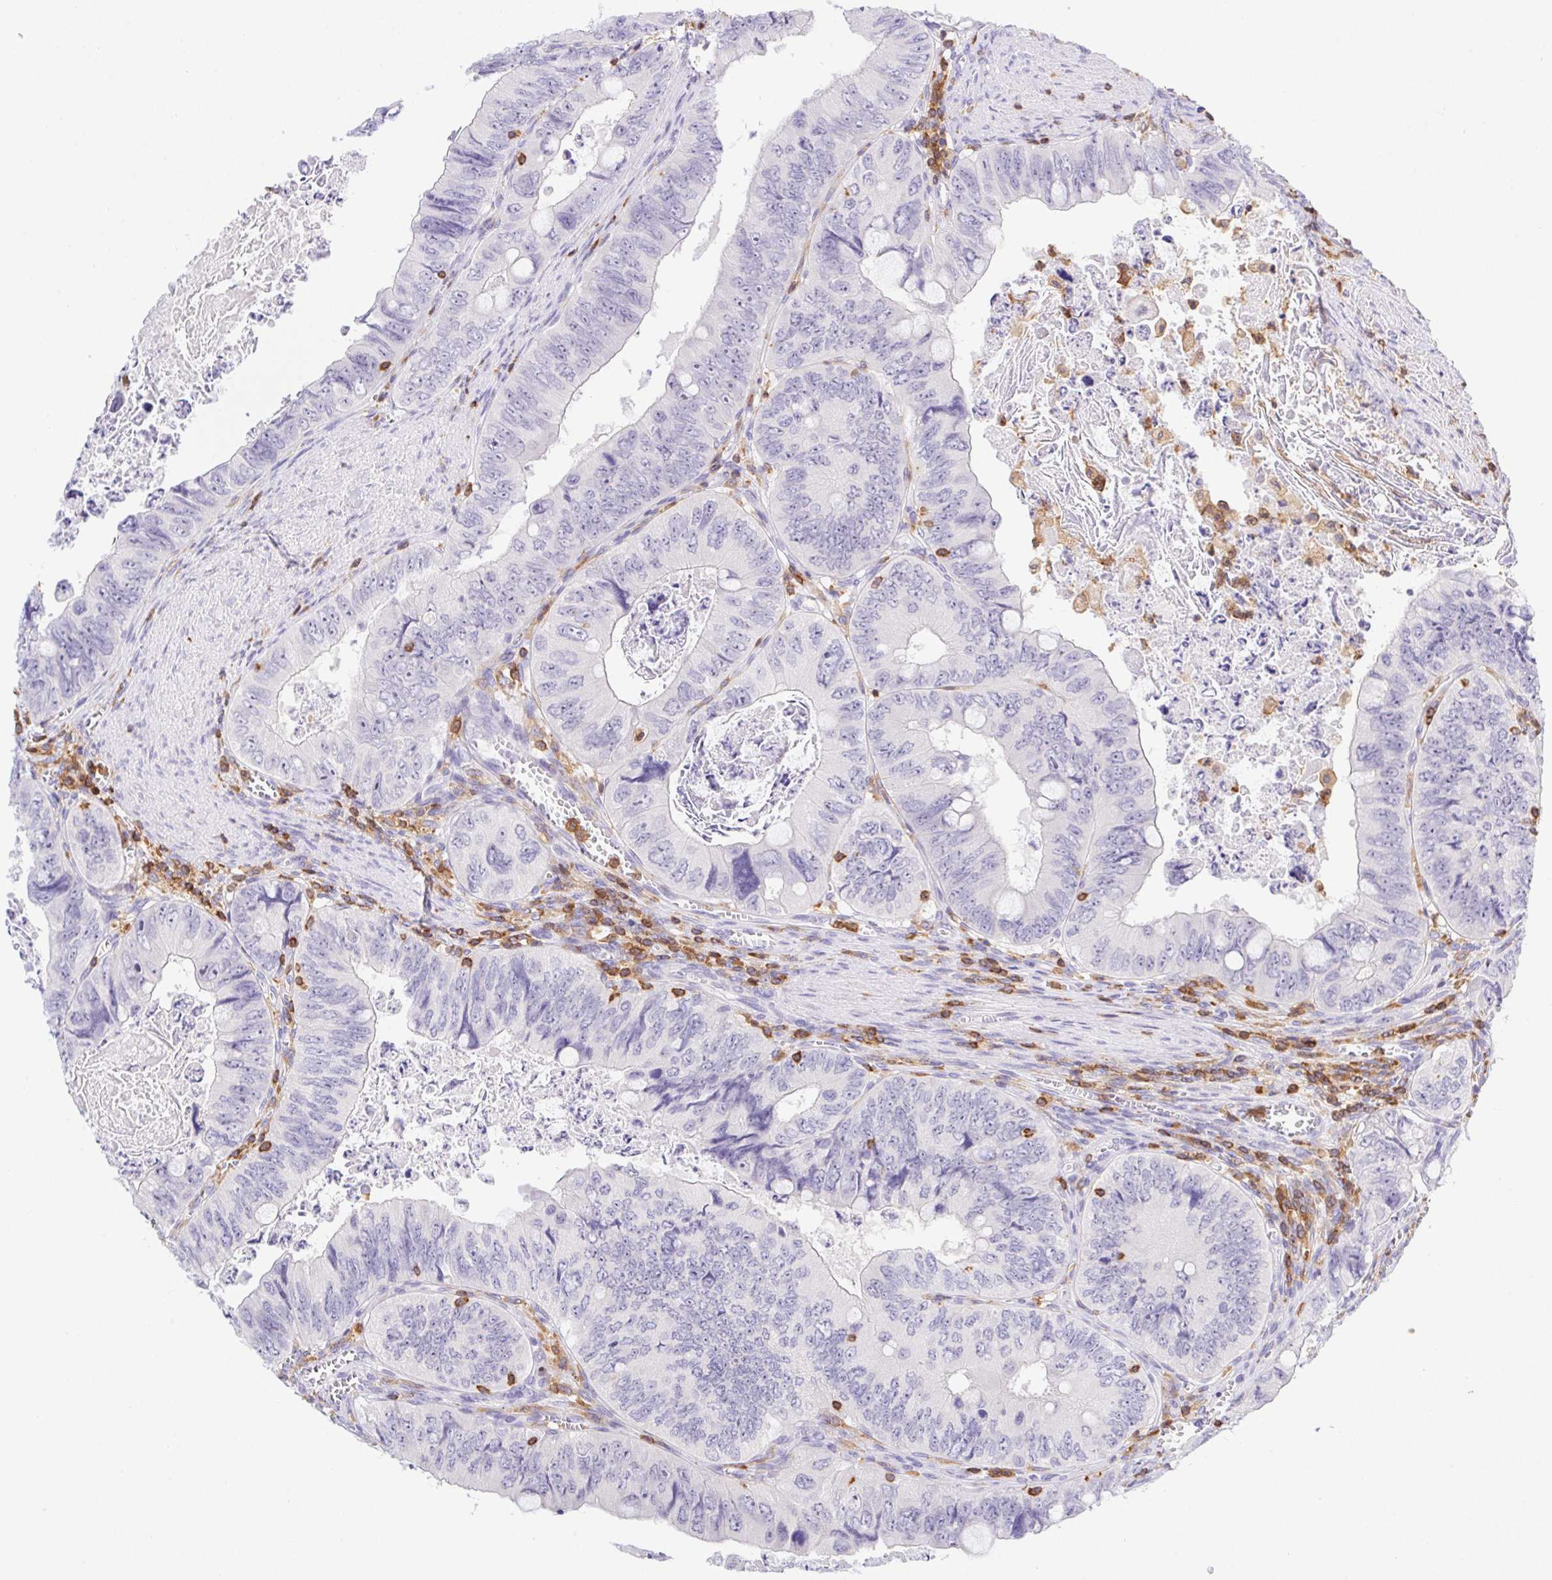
{"staining": {"intensity": "negative", "quantity": "none", "location": "none"}, "tissue": "colorectal cancer", "cell_type": "Tumor cells", "image_type": "cancer", "snomed": [{"axis": "morphology", "description": "Adenocarcinoma, NOS"}, {"axis": "topography", "description": "Colon"}], "caption": "High magnification brightfield microscopy of adenocarcinoma (colorectal) stained with DAB (brown) and counterstained with hematoxylin (blue): tumor cells show no significant expression. (DAB immunohistochemistry visualized using brightfield microscopy, high magnification).", "gene": "APBB1IP", "patient": {"sex": "female", "age": 84}}